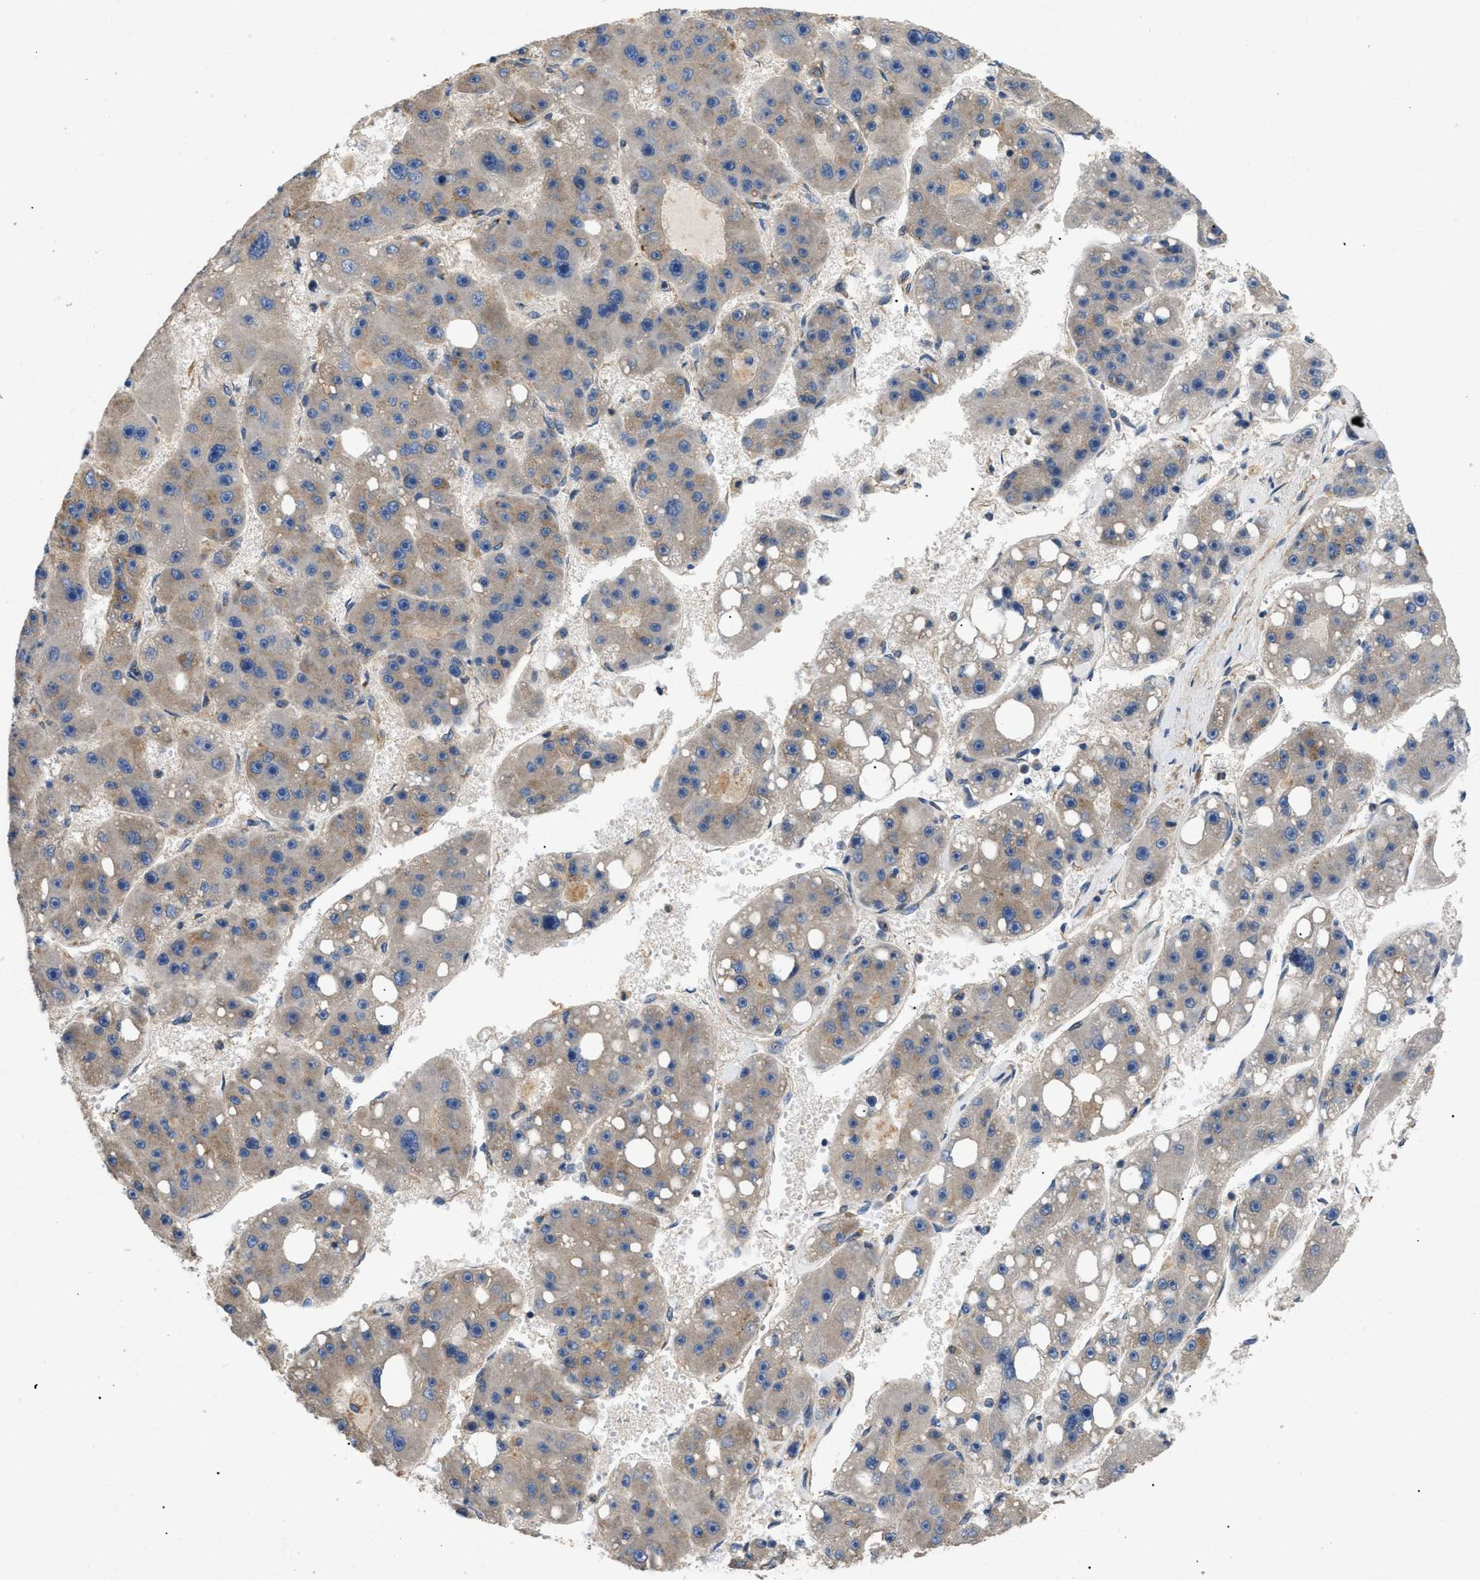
{"staining": {"intensity": "weak", "quantity": "25%-75%", "location": "cytoplasmic/membranous"}, "tissue": "liver cancer", "cell_type": "Tumor cells", "image_type": "cancer", "snomed": [{"axis": "morphology", "description": "Carcinoma, Hepatocellular, NOS"}, {"axis": "topography", "description": "Liver"}], "caption": "This histopathology image exhibits immunohistochemistry (IHC) staining of human hepatocellular carcinoma (liver), with low weak cytoplasmic/membranous staining in approximately 25%-75% of tumor cells.", "gene": "LYSMD3", "patient": {"sex": "female", "age": 61}}